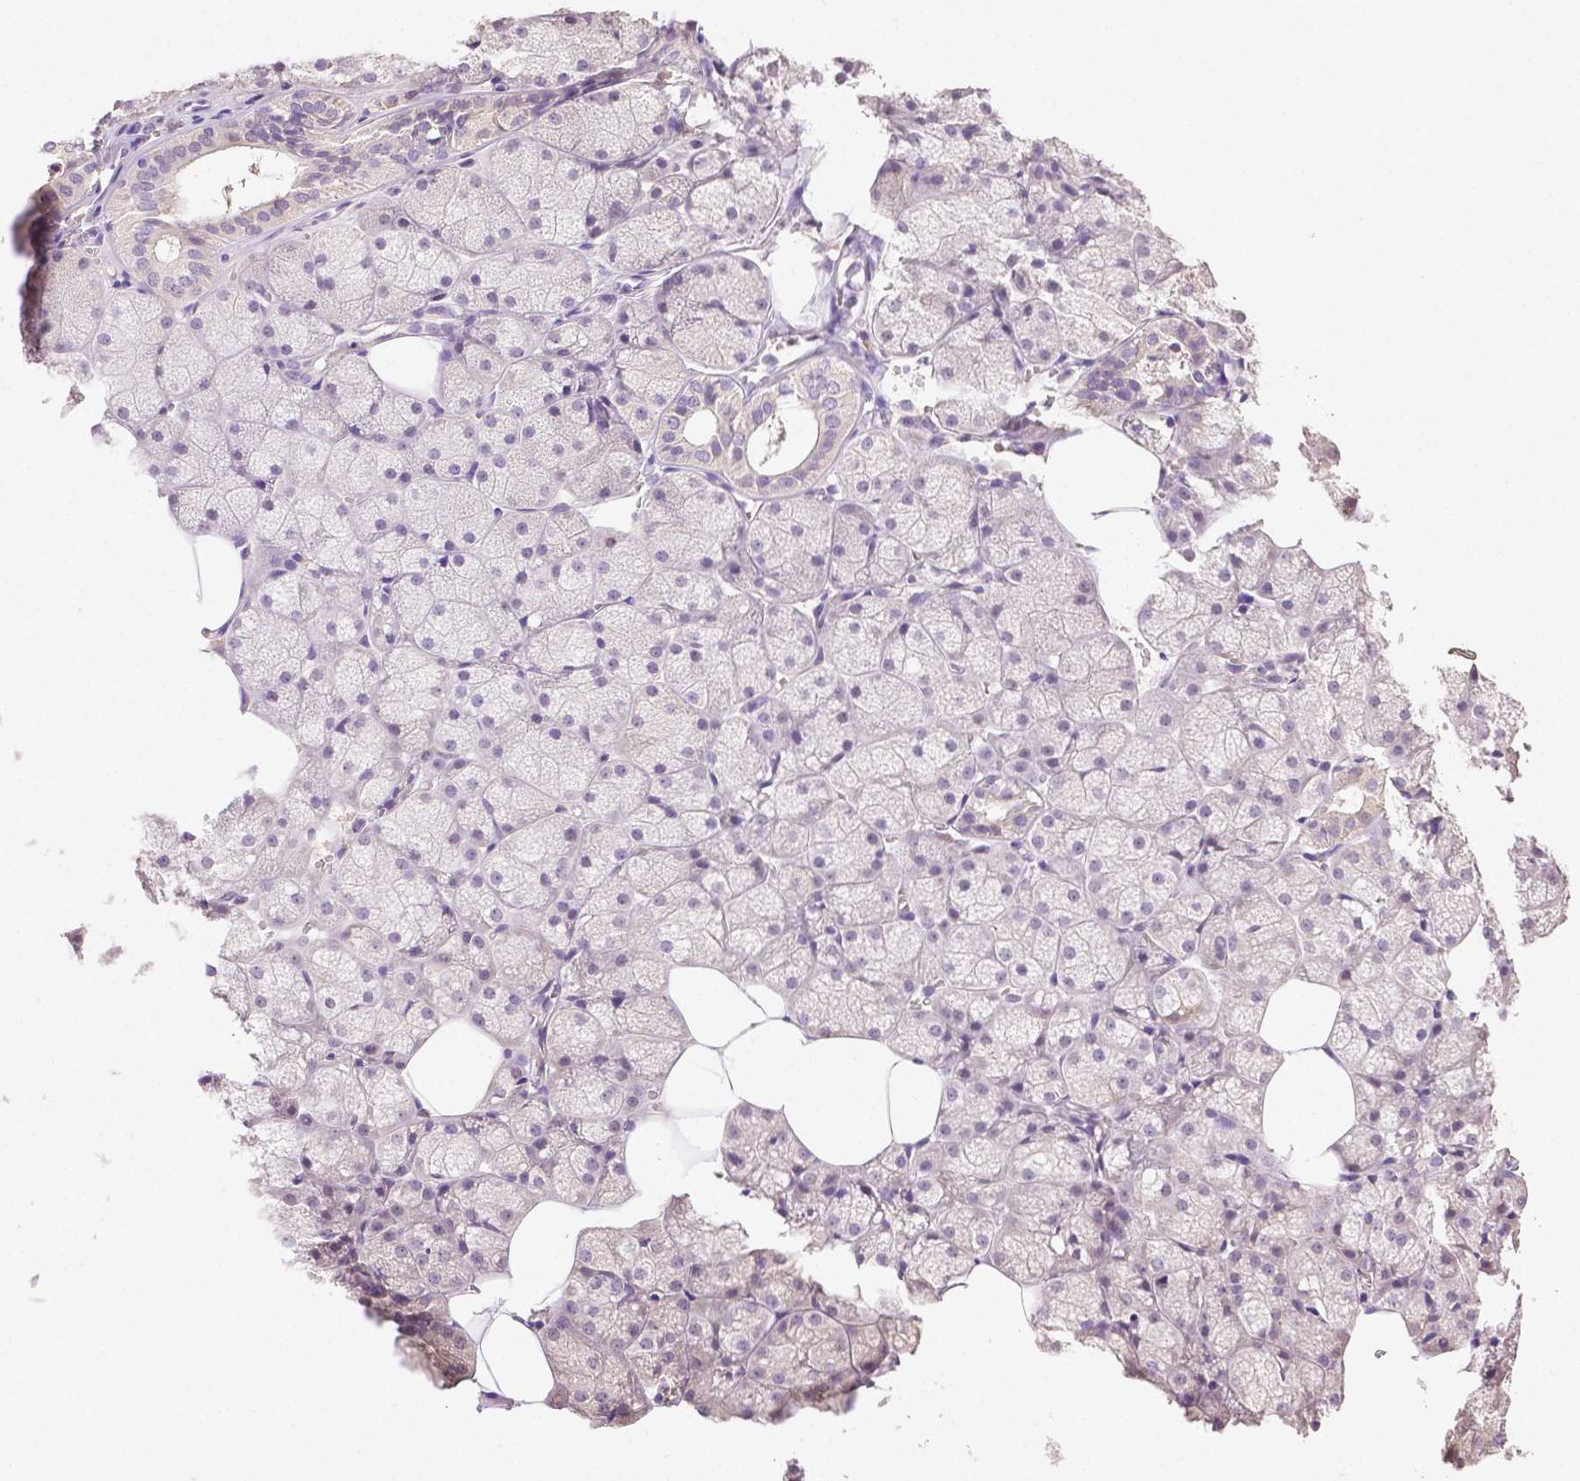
{"staining": {"intensity": "weak", "quantity": "<25%", "location": "cytoplasmic/membranous"}, "tissue": "salivary gland", "cell_type": "Glandular cells", "image_type": "normal", "snomed": [{"axis": "morphology", "description": "Normal tissue, NOS"}, {"axis": "topography", "description": "Salivary gland"}, {"axis": "topography", "description": "Peripheral nerve tissue"}], "caption": "The micrograph displays no staining of glandular cells in benign salivary gland.", "gene": "TGM1", "patient": {"sex": "male", "age": 38}}